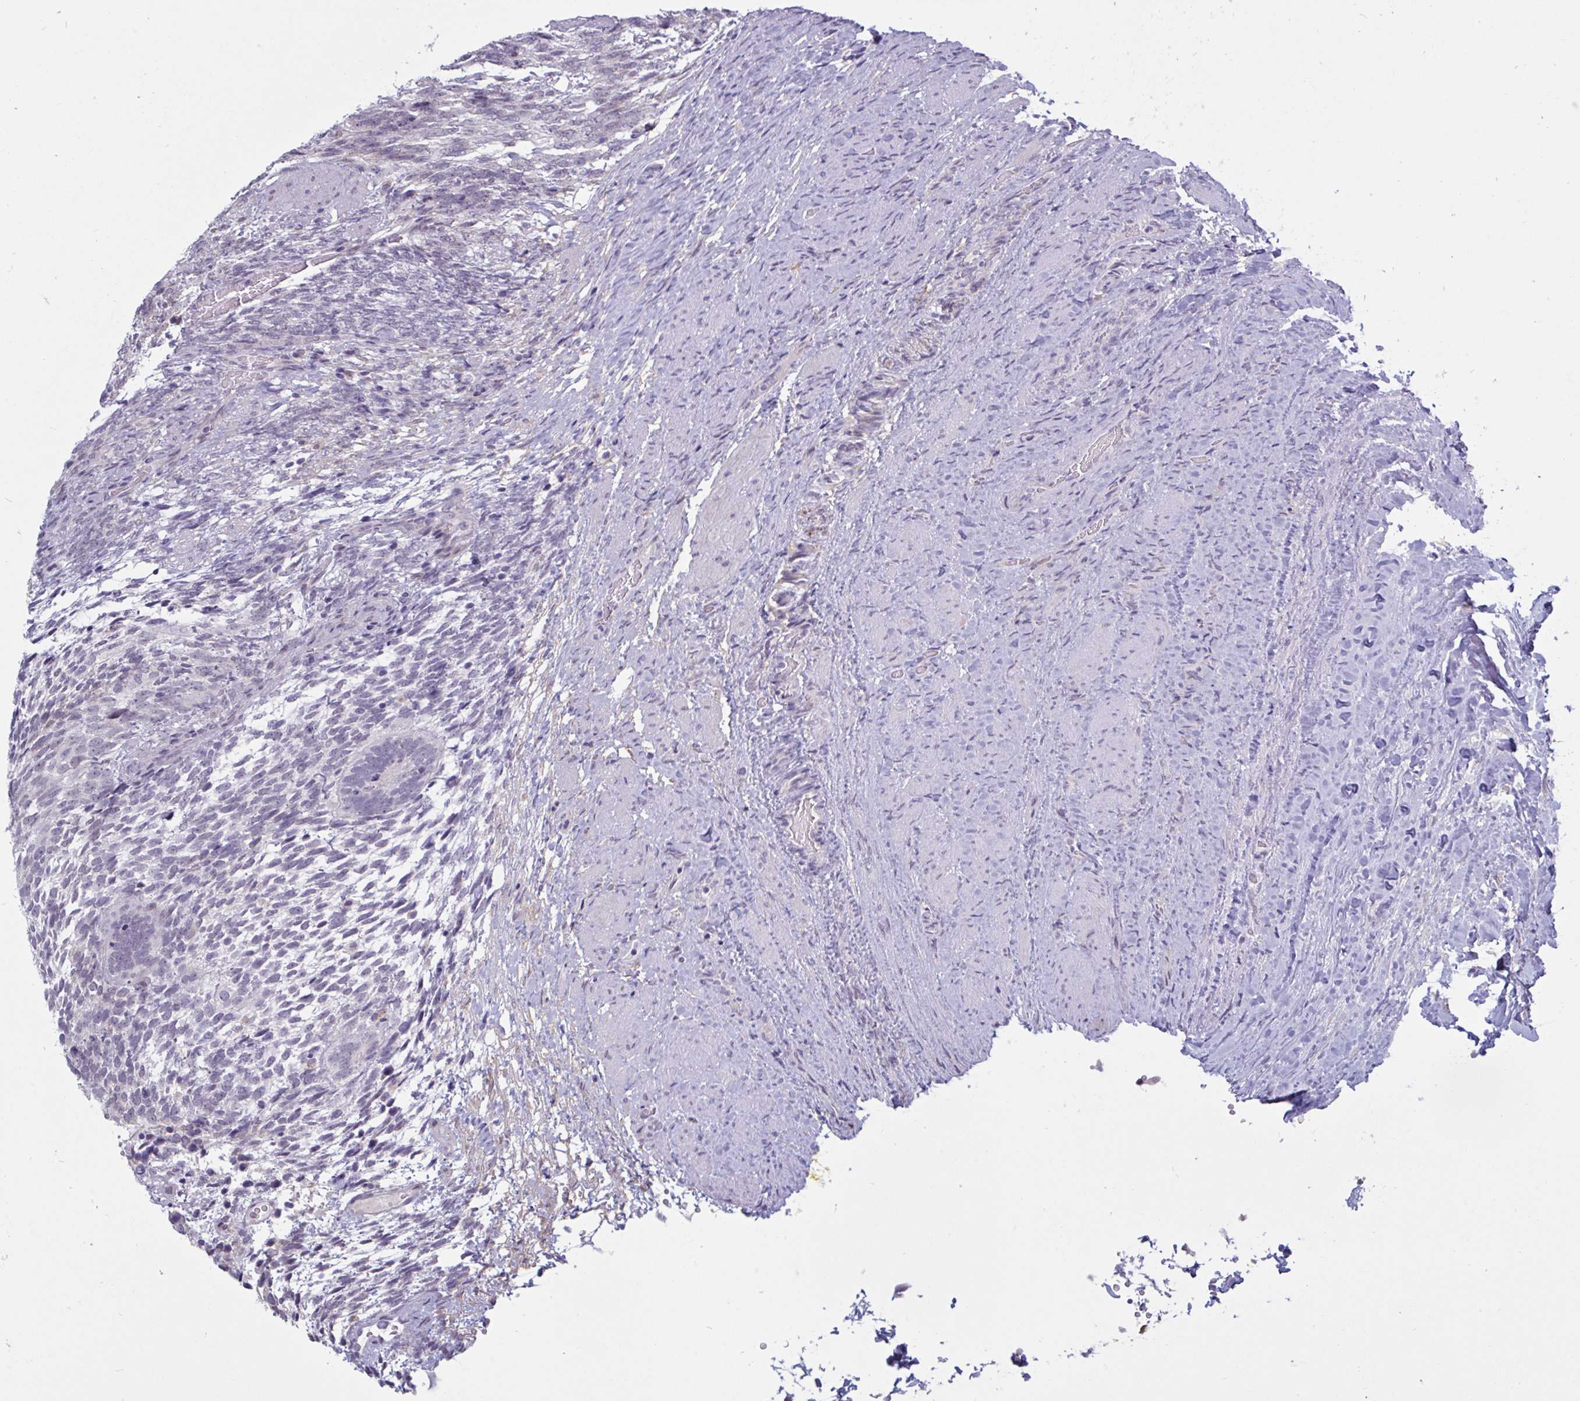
{"staining": {"intensity": "negative", "quantity": "none", "location": "none"}, "tissue": "testis cancer", "cell_type": "Tumor cells", "image_type": "cancer", "snomed": [{"axis": "morphology", "description": "Carcinoma, Embryonal, NOS"}, {"axis": "topography", "description": "Testis"}], "caption": "A photomicrograph of testis embryonal carcinoma stained for a protein demonstrates no brown staining in tumor cells. Nuclei are stained in blue.", "gene": "TCEAL8", "patient": {"sex": "male", "age": 23}}